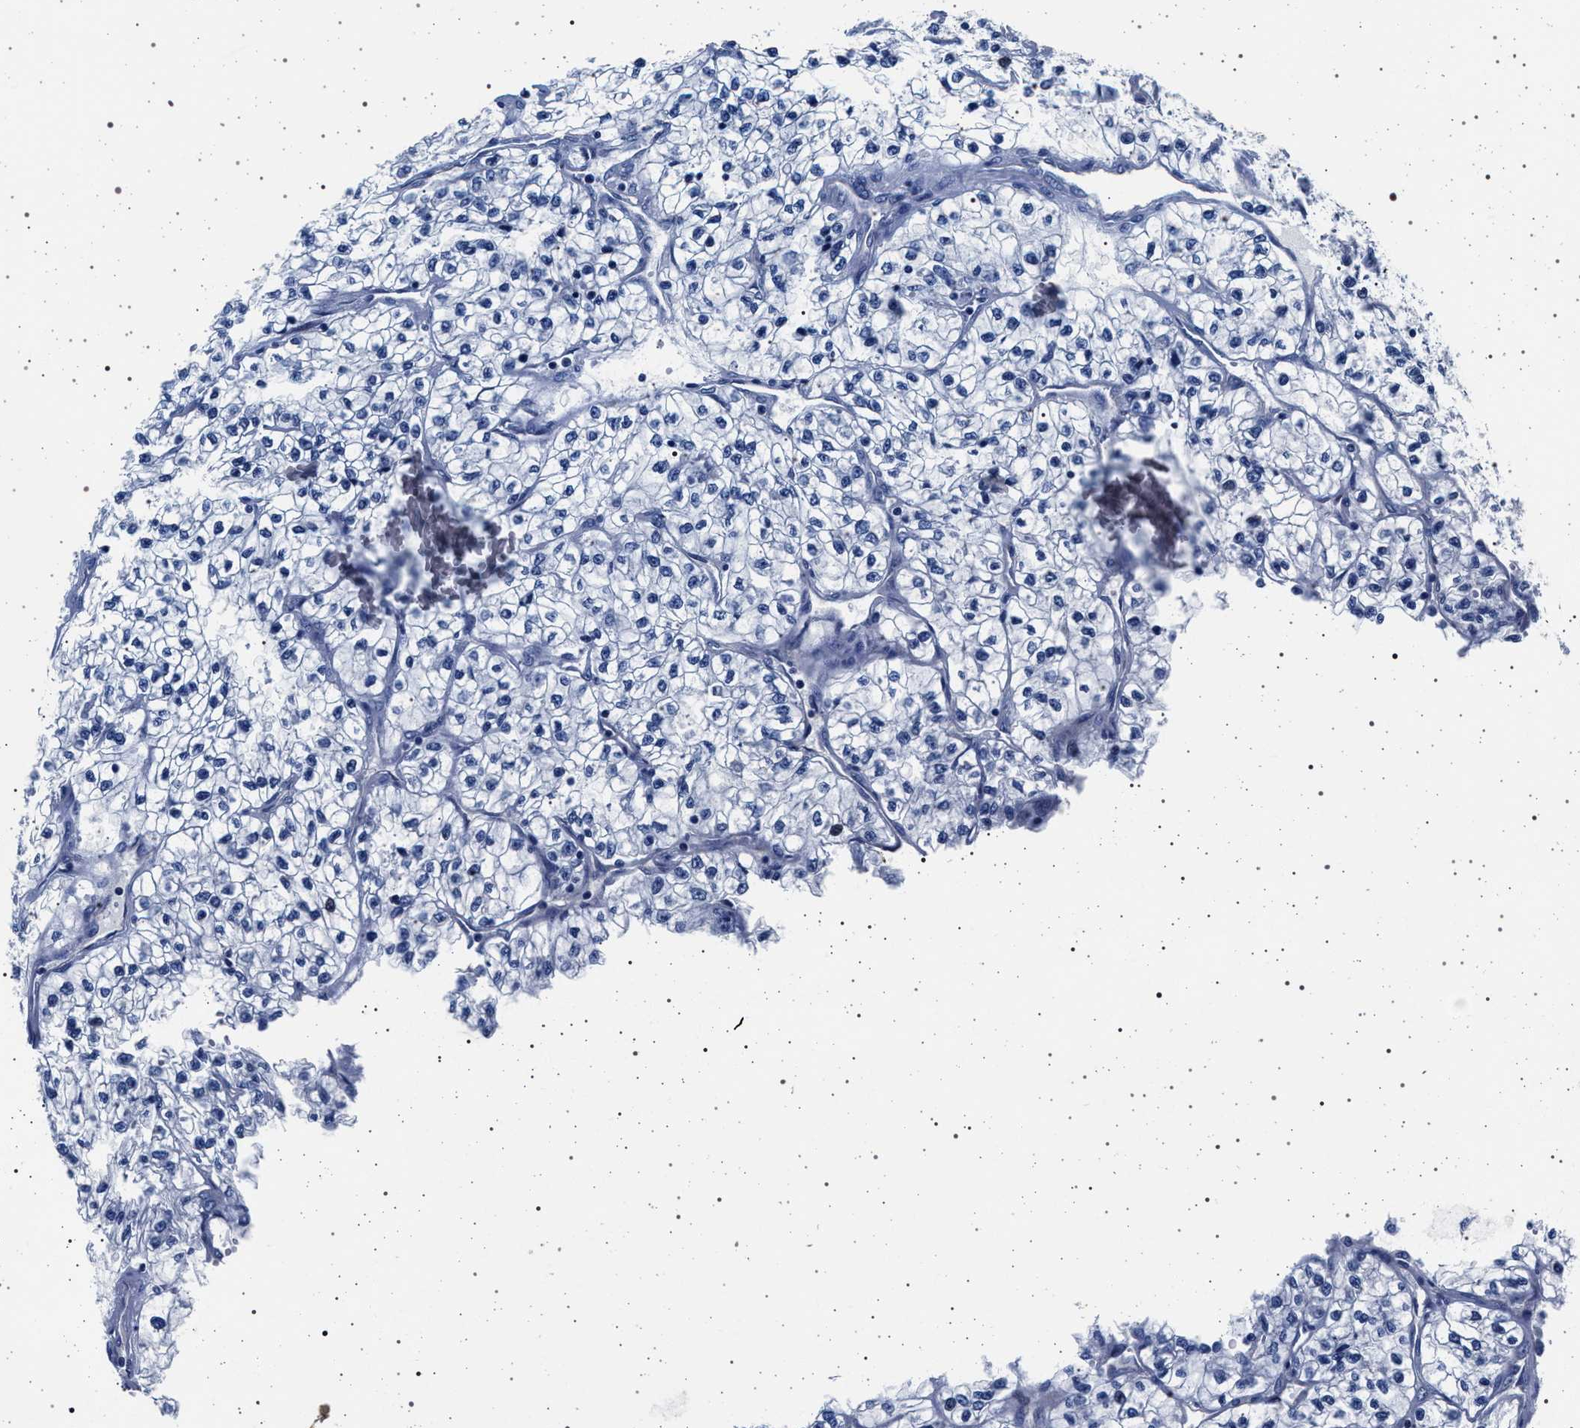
{"staining": {"intensity": "negative", "quantity": "none", "location": "none"}, "tissue": "renal cancer", "cell_type": "Tumor cells", "image_type": "cancer", "snomed": [{"axis": "morphology", "description": "Adenocarcinoma, NOS"}, {"axis": "topography", "description": "Kidney"}], "caption": "This is an immunohistochemistry (IHC) photomicrograph of human renal cancer (adenocarcinoma). There is no staining in tumor cells.", "gene": "SLC9A1", "patient": {"sex": "female", "age": 57}}